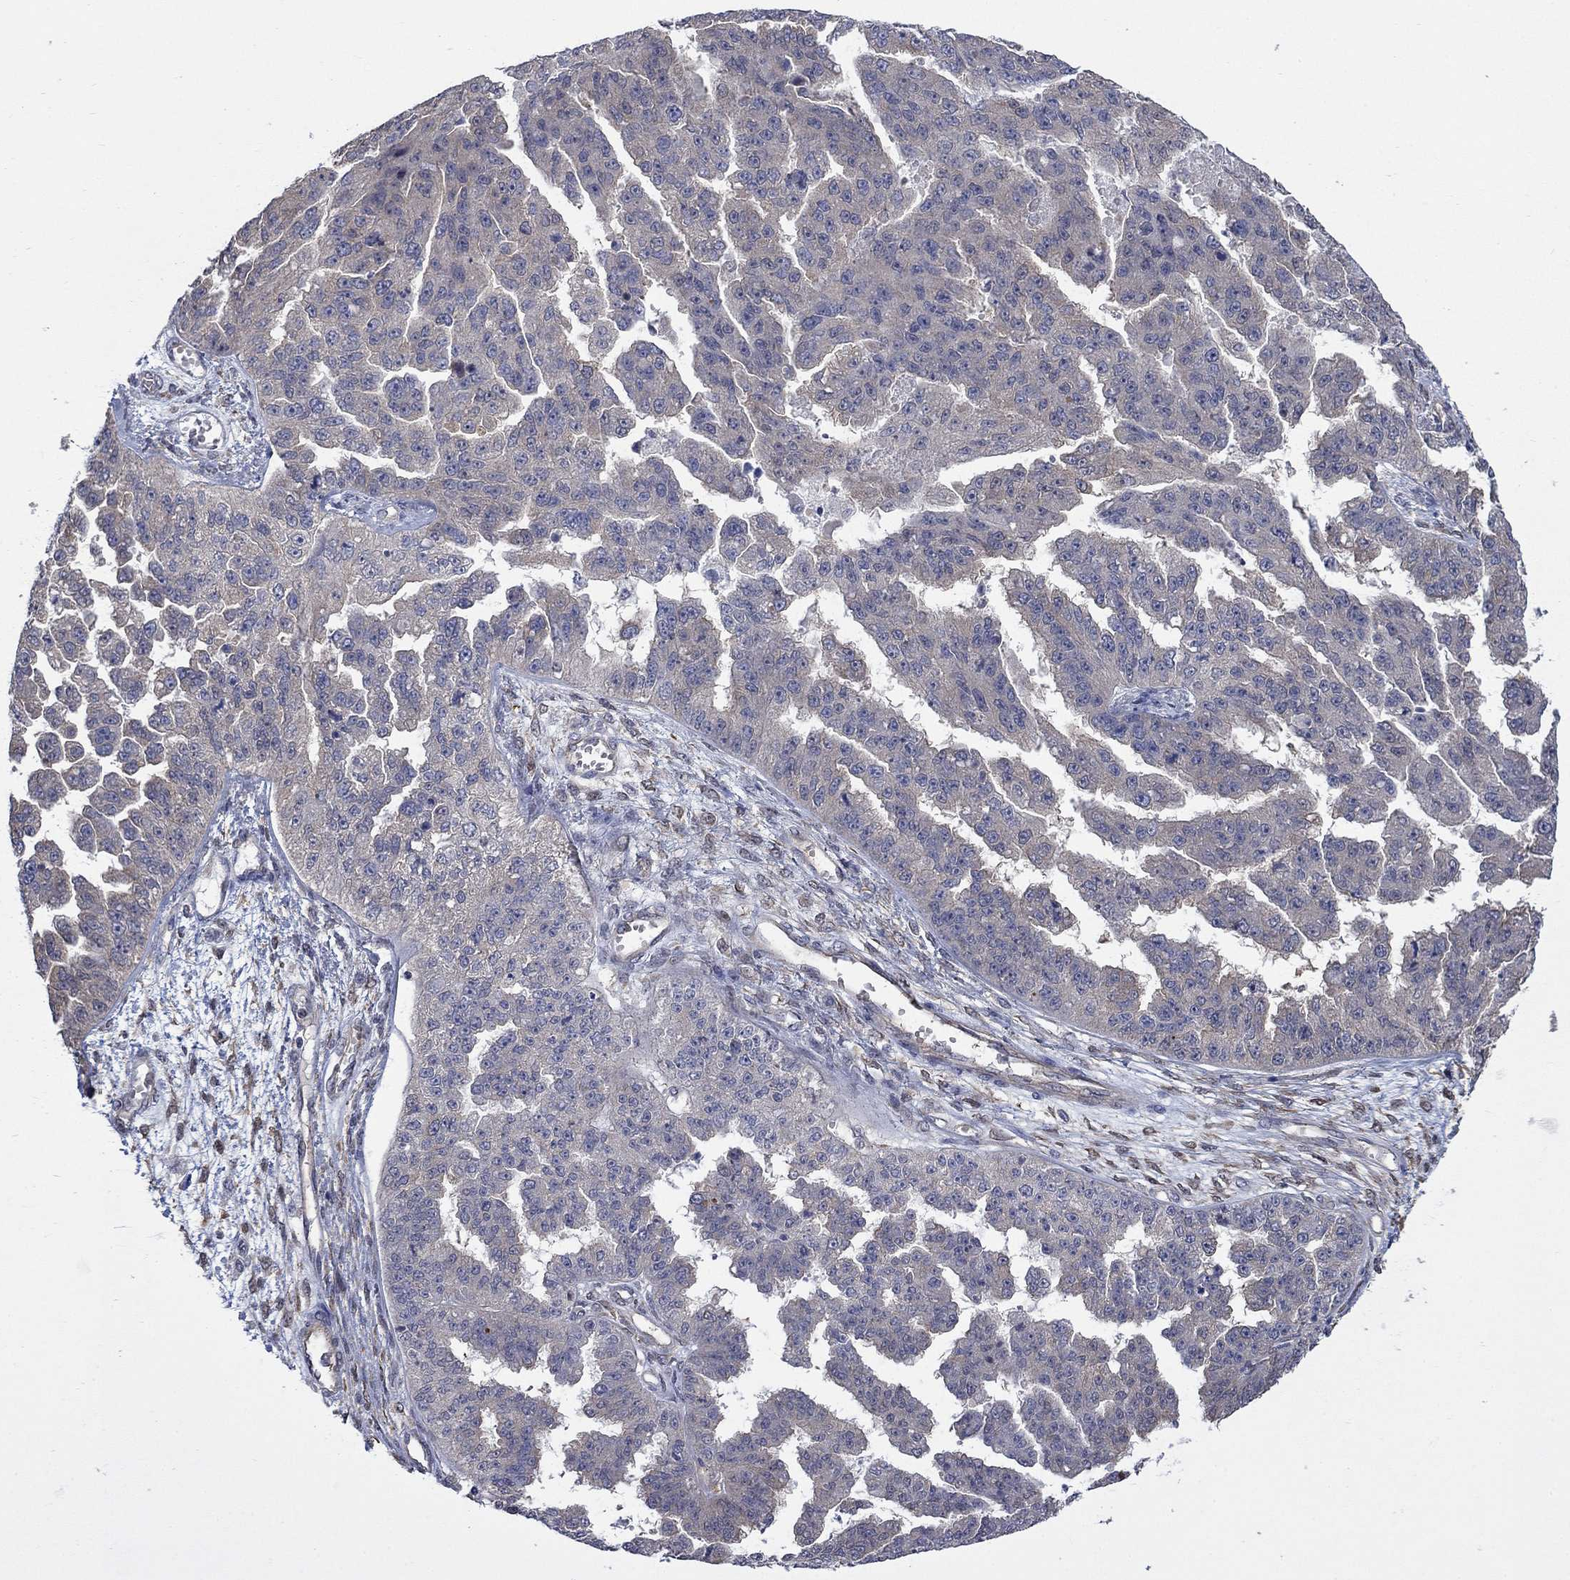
{"staining": {"intensity": "negative", "quantity": "none", "location": "none"}, "tissue": "ovarian cancer", "cell_type": "Tumor cells", "image_type": "cancer", "snomed": [{"axis": "morphology", "description": "Cystadenocarcinoma, serous, NOS"}, {"axis": "topography", "description": "Ovary"}], "caption": "High magnification brightfield microscopy of serous cystadenocarcinoma (ovarian) stained with DAB (brown) and counterstained with hematoxylin (blue): tumor cells show no significant positivity.", "gene": "PDZD2", "patient": {"sex": "female", "age": 58}}